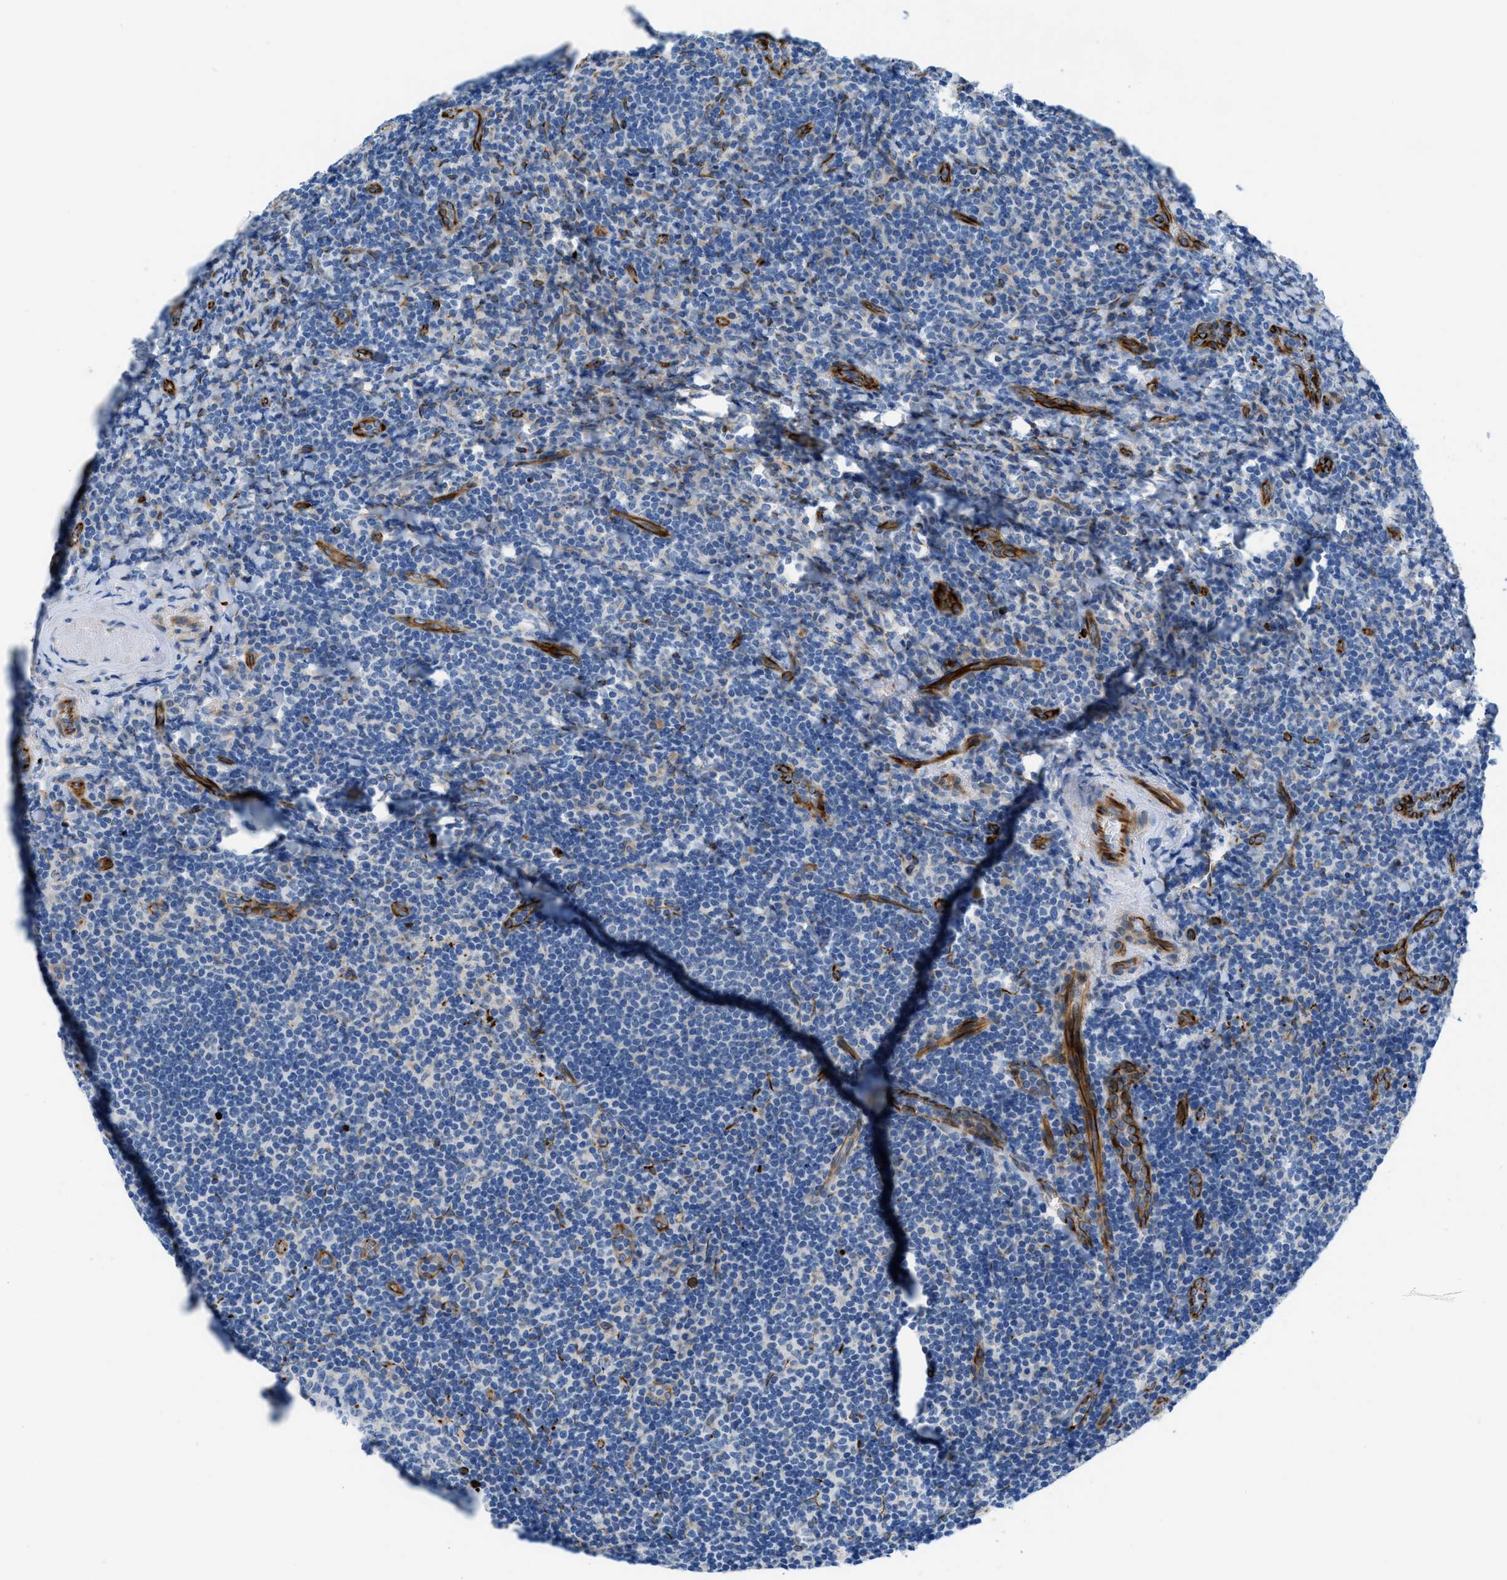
{"staining": {"intensity": "negative", "quantity": "none", "location": "none"}, "tissue": "tonsil", "cell_type": "Germinal center cells", "image_type": "normal", "snomed": [{"axis": "morphology", "description": "Normal tissue, NOS"}, {"axis": "topography", "description": "Tonsil"}], "caption": "High power microscopy photomicrograph of an immunohistochemistry photomicrograph of unremarkable tonsil, revealing no significant staining in germinal center cells.", "gene": "XCR1", "patient": {"sex": "male", "age": 37}}